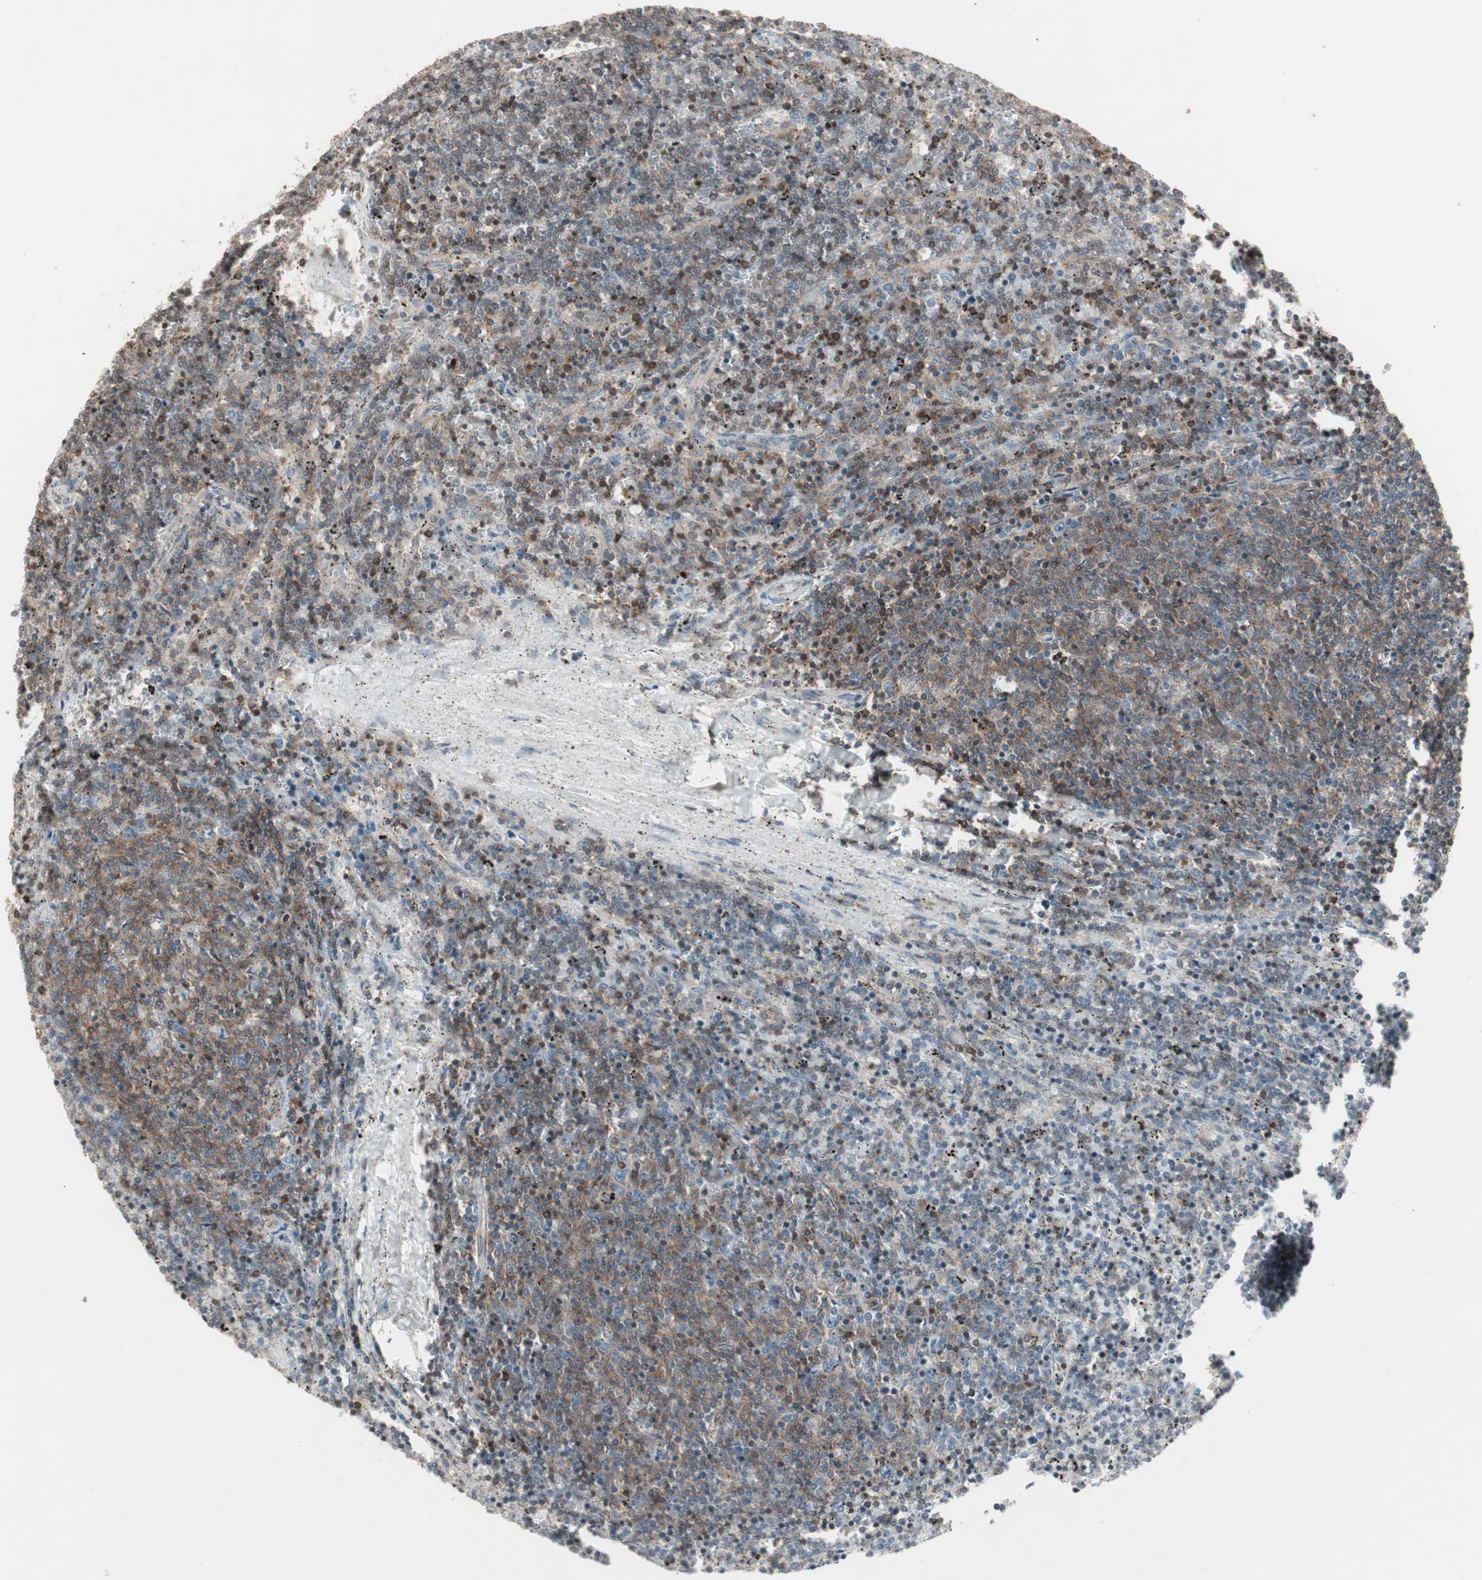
{"staining": {"intensity": "moderate", "quantity": "25%-75%", "location": "cytoplasmic/membranous"}, "tissue": "lymphoma", "cell_type": "Tumor cells", "image_type": "cancer", "snomed": [{"axis": "morphology", "description": "Malignant lymphoma, non-Hodgkin's type, Low grade"}, {"axis": "topography", "description": "Spleen"}], "caption": "IHC of lymphoma reveals medium levels of moderate cytoplasmic/membranous expression in approximately 25%-75% of tumor cells.", "gene": "ARHGEF1", "patient": {"sex": "female", "age": 50}}